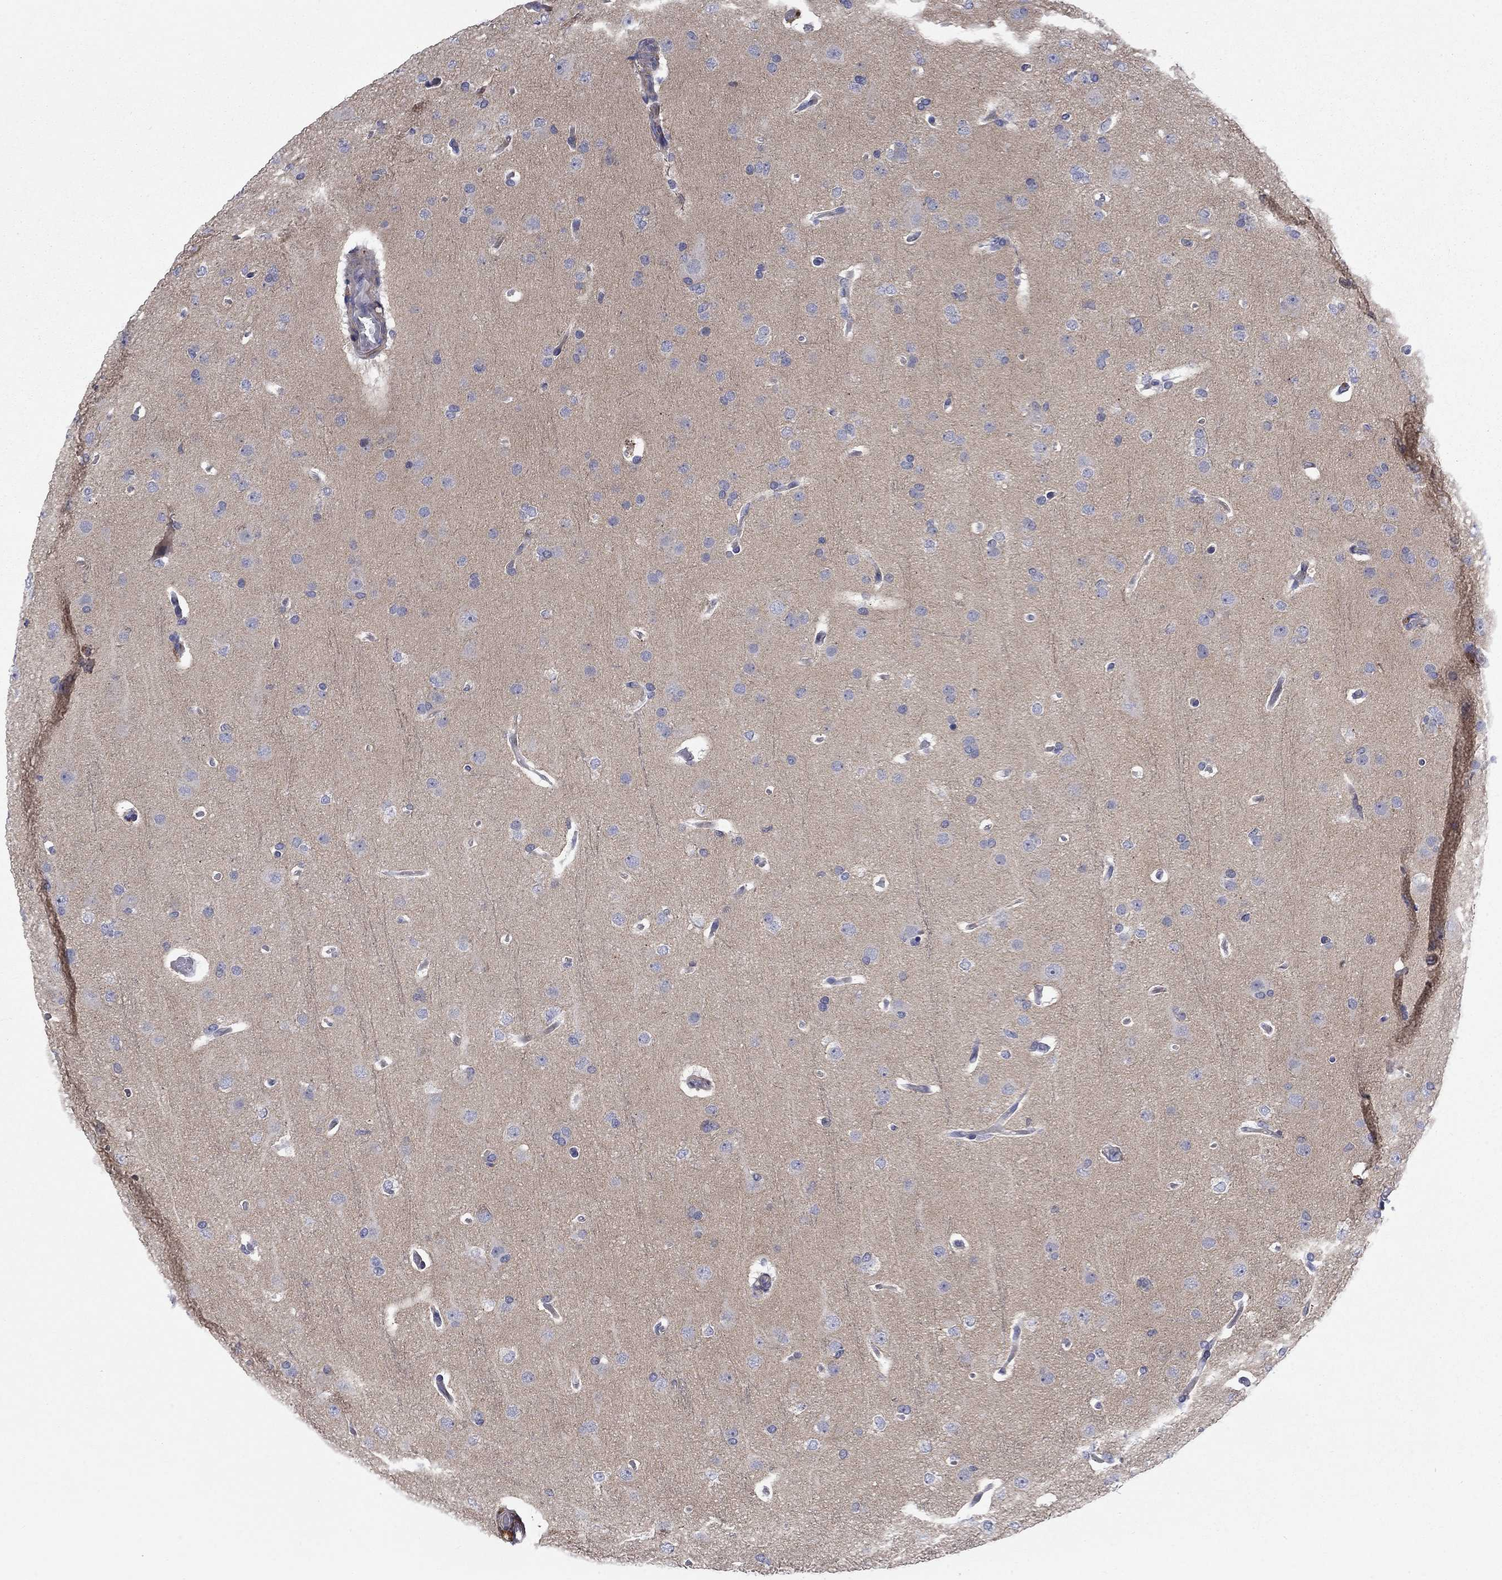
{"staining": {"intensity": "negative", "quantity": "none", "location": "none"}, "tissue": "glioma", "cell_type": "Tumor cells", "image_type": "cancer", "snomed": [{"axis": "morphology", "description": "Glioma, malignant, Low grade"}, {"axis": "topography", "description": "Brain"}], "caption": "Tumor cells are negative for protein expression in human glioma.", "gene": "KIF15", "patient": {"sex": "male", "age": 41}}